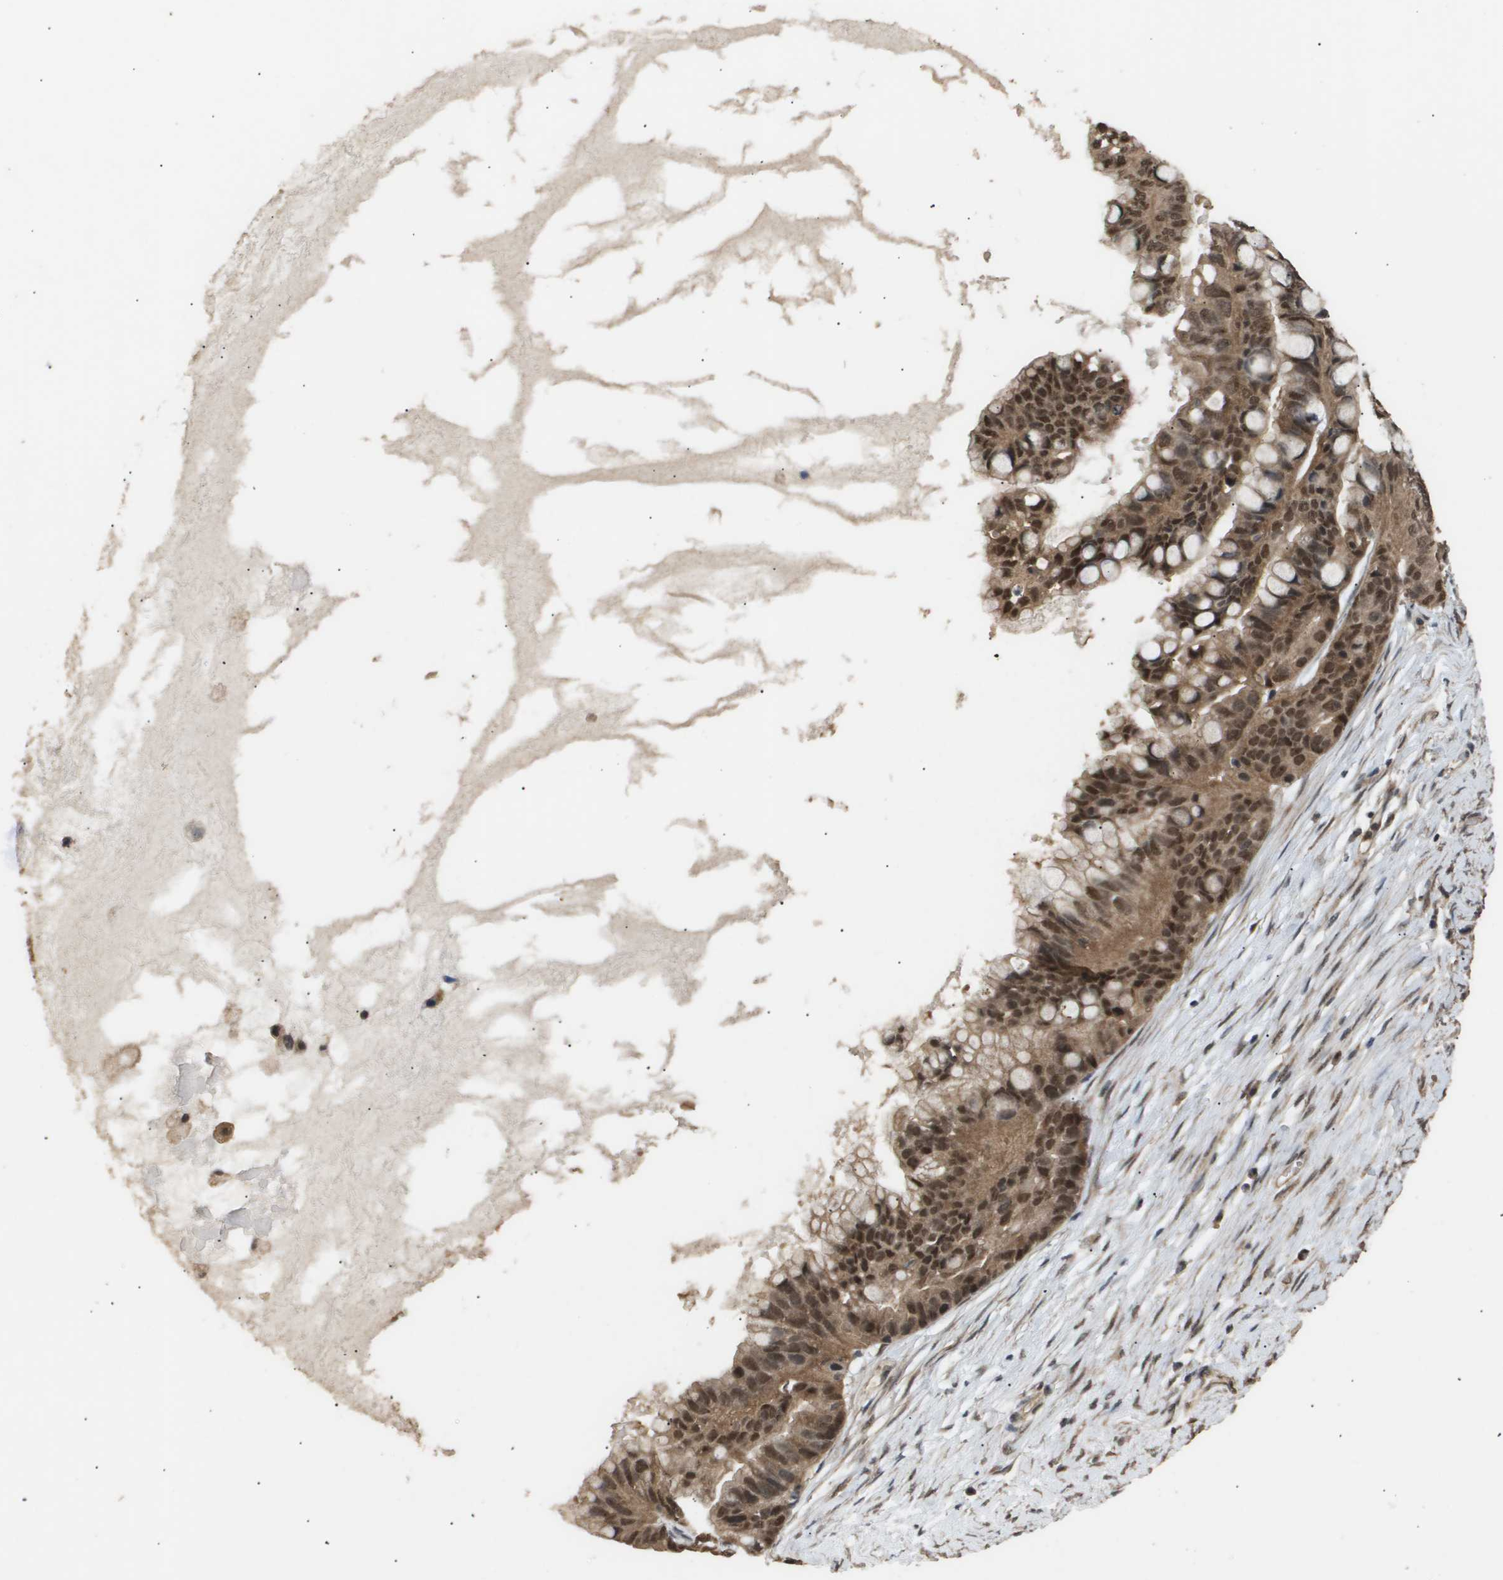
{"staining": {"intensity": "moderate", "quantity": ">75%", "location": "cytoplasmic/membranous,nuclear"}, "tissue": "ovarian cancer", "cell_type": "Tumor cells", "image_type": "cancer", "snomed": [{"axis": "morphology", "description": "Cystadenocarcinoma, mucinous, NOS"}, {"axis": "topography", "description": "Ovary"}], "caption": "High-magnification brightfield microscopy of mucinous cystadenocarcinoma (ovarian) stained with DAB (brown) and counterstained with hematoxylin (blue). tumor cells exhibit moderate cytoplasmic/membranous and nuclear expression is identified in approximately>75% of cells.", "gene": "ING1", "patient": {"sex": "female", "age": 80}}